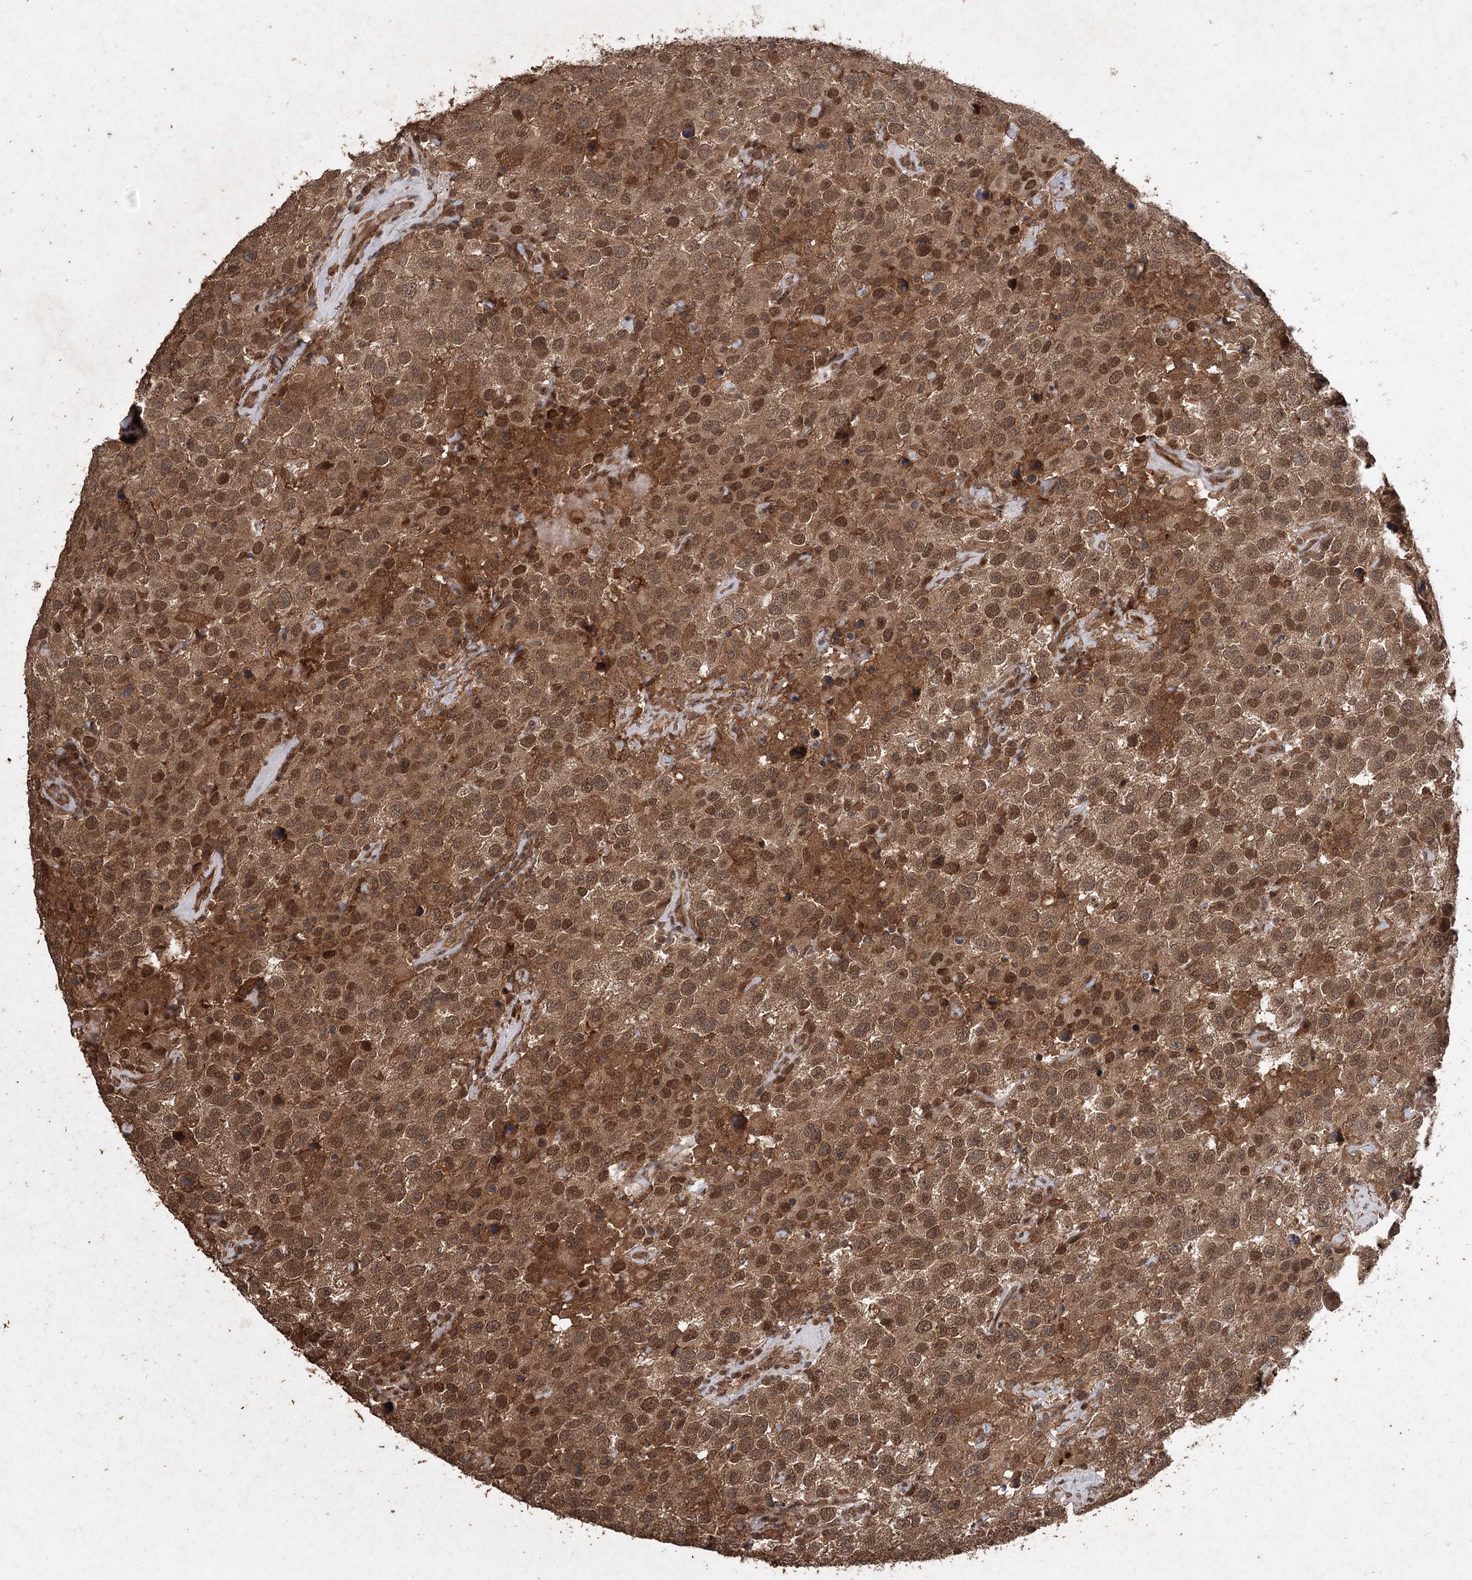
{"staining": {"intensity": "moderate", "quantity": ">75%", "location": "cytoplasmic/membranous,nuclear"}, "tissue": "testis cancer", "cell_type": "Tumor cells", "image_type": "cancer", "snomed": [{"axis": "morphology", "description": "Seminoma, NOS"}, {"axis": "topography", "description": "Testis"}], "caption": "This histopathology image demonstrates seminoma (testis) stained with IHC to label a protein in brown. The cytoplasmic/membranous and nuclear of tumor cells show moderate positivity for the protein. Nuclei are counter-stained blue.", "gene": "FBXO7", "patient": {"sex": "male", "age": 41}}